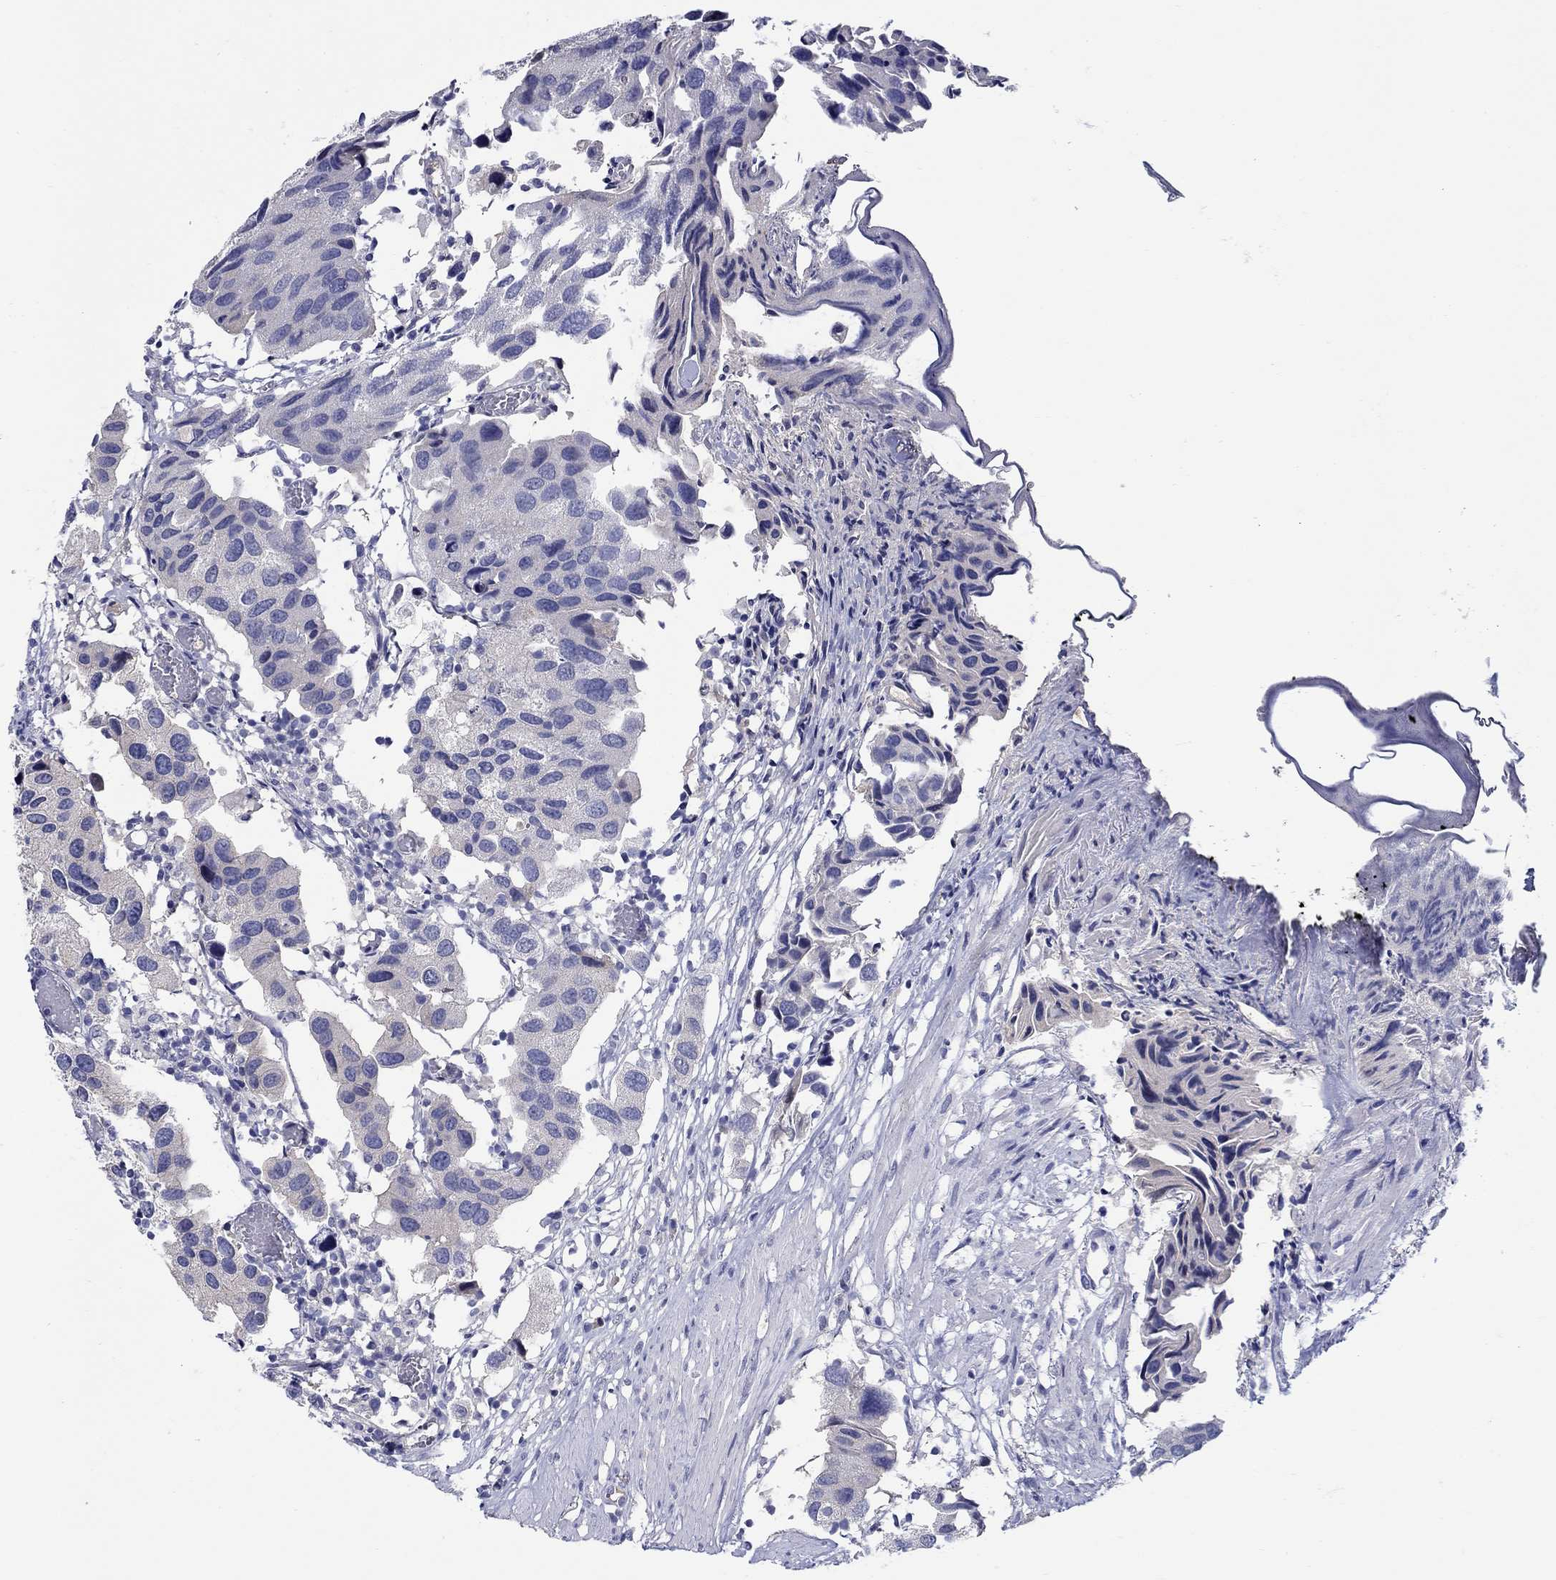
{"staining": {"intensity": "negative", "quantity": "none", "location": "none"}, "tissue": "urothelial cancer", "cell_type": "Tumor cells", "image_type": "cancer", "snomed": [{"axis": "morphology", "description": "Urothelial carcinoma, High grade"}, {"axis": "topography", "description": "Urinary bladder"}], "caption": "Immunohistochemistry (IHC) of human urothelial cancer shows no staining in tumor cells. (DAB (3,3'-diaminobenzidine) IHC with hematoxylin counter stain).", "gene": "SLC30A3", "patient": {"sex": "male", "age": 79}}